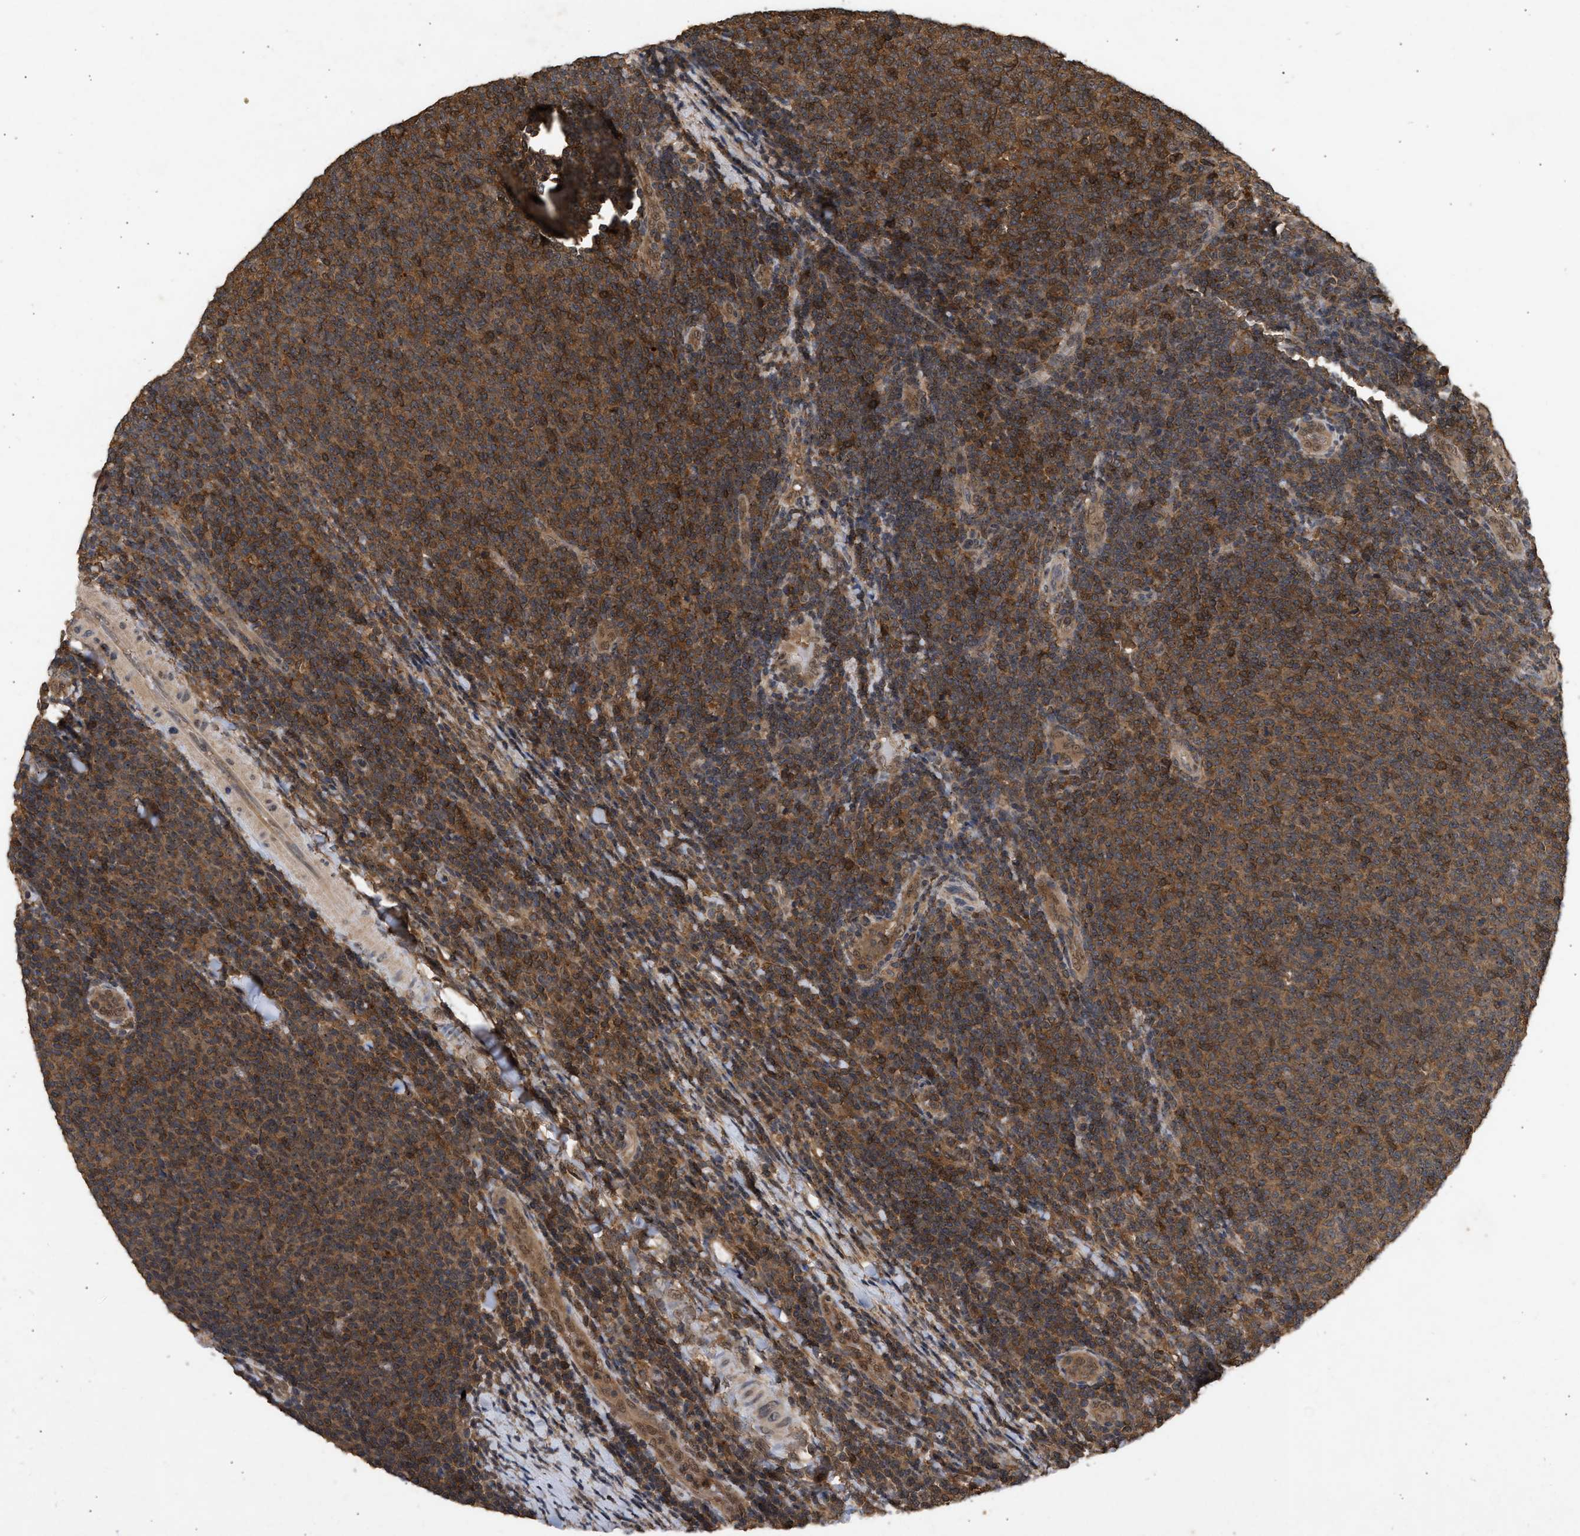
{"staining": {"intensity": "strong", "quantity": ">75%", "location": "cytoplasmic/membranous,nuclear"}, "tissue": "lymphoma", "cell_type": "Tumor cells", "image_type": "cancer", "snomed": [{"axis": "morphology", "description": "Malignant lymphoma, non-Hodgkin's type, Low grade"}, {"axis": "topography", "description": "Lymph node"}], "caption": "A histopathology image showing strong cytoplasmic/membranous and nuclear staining in about >75% of tumor cells in low-grade malignant lymphoma, non-Hodgkin's type, as visualized by brown immunohistochemical staining.", "gene": "FITM1", "patient": {"sex": "male", "age": 66}}